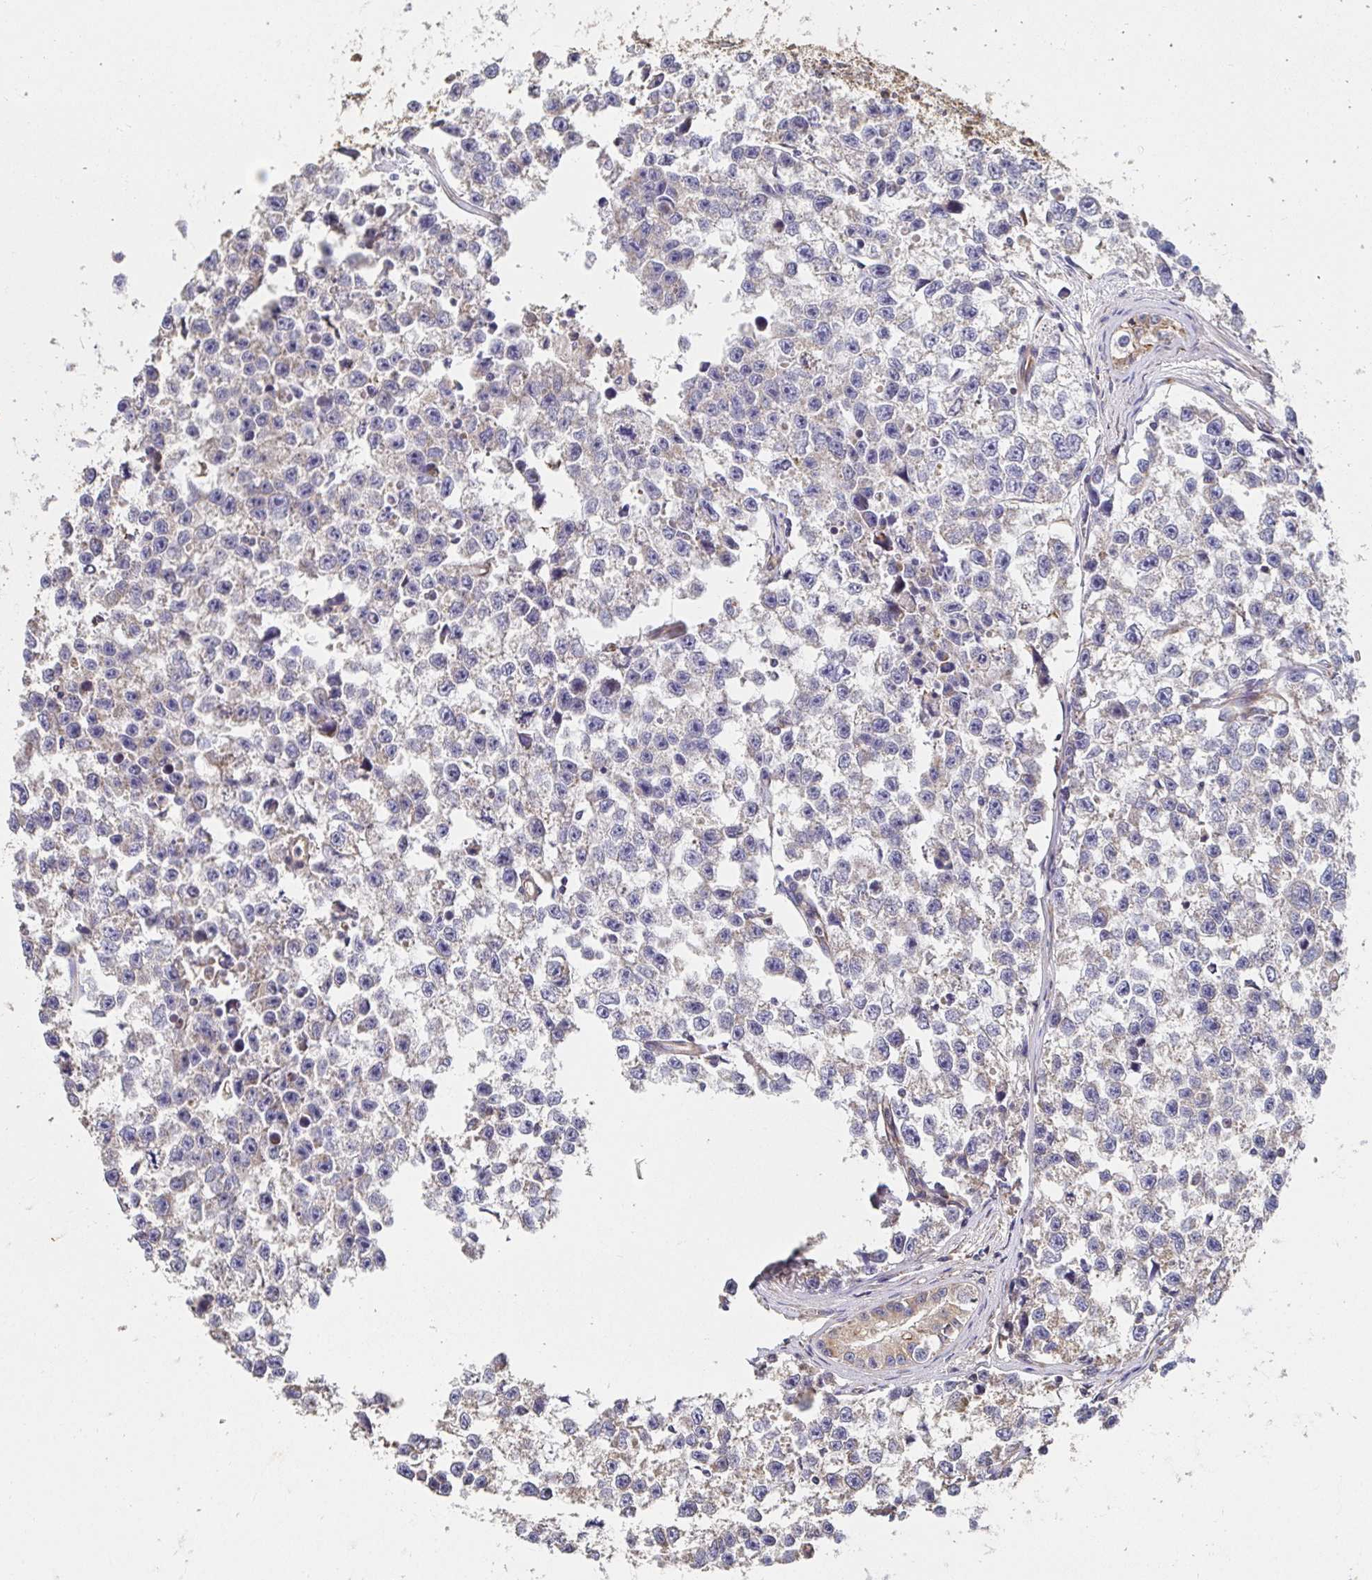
{"staining": {"intensity": "negative", "quantity": "none", "location": "none"}, "tissue": "testis cancer", "cell_type": "Tumor cells", "image_type": "cancer", "snomed": [{"axis": "morphology", "description": "Seminoma, NOS"}, {"axis": "topography", "description": "Testis"}], "caption": "The IHC micrograph has no significant positivity in tumor cells of testis cancer (seminoma) tissue.", "gene": "APBB1", "patient": {"sex": "male", "age": 26}}